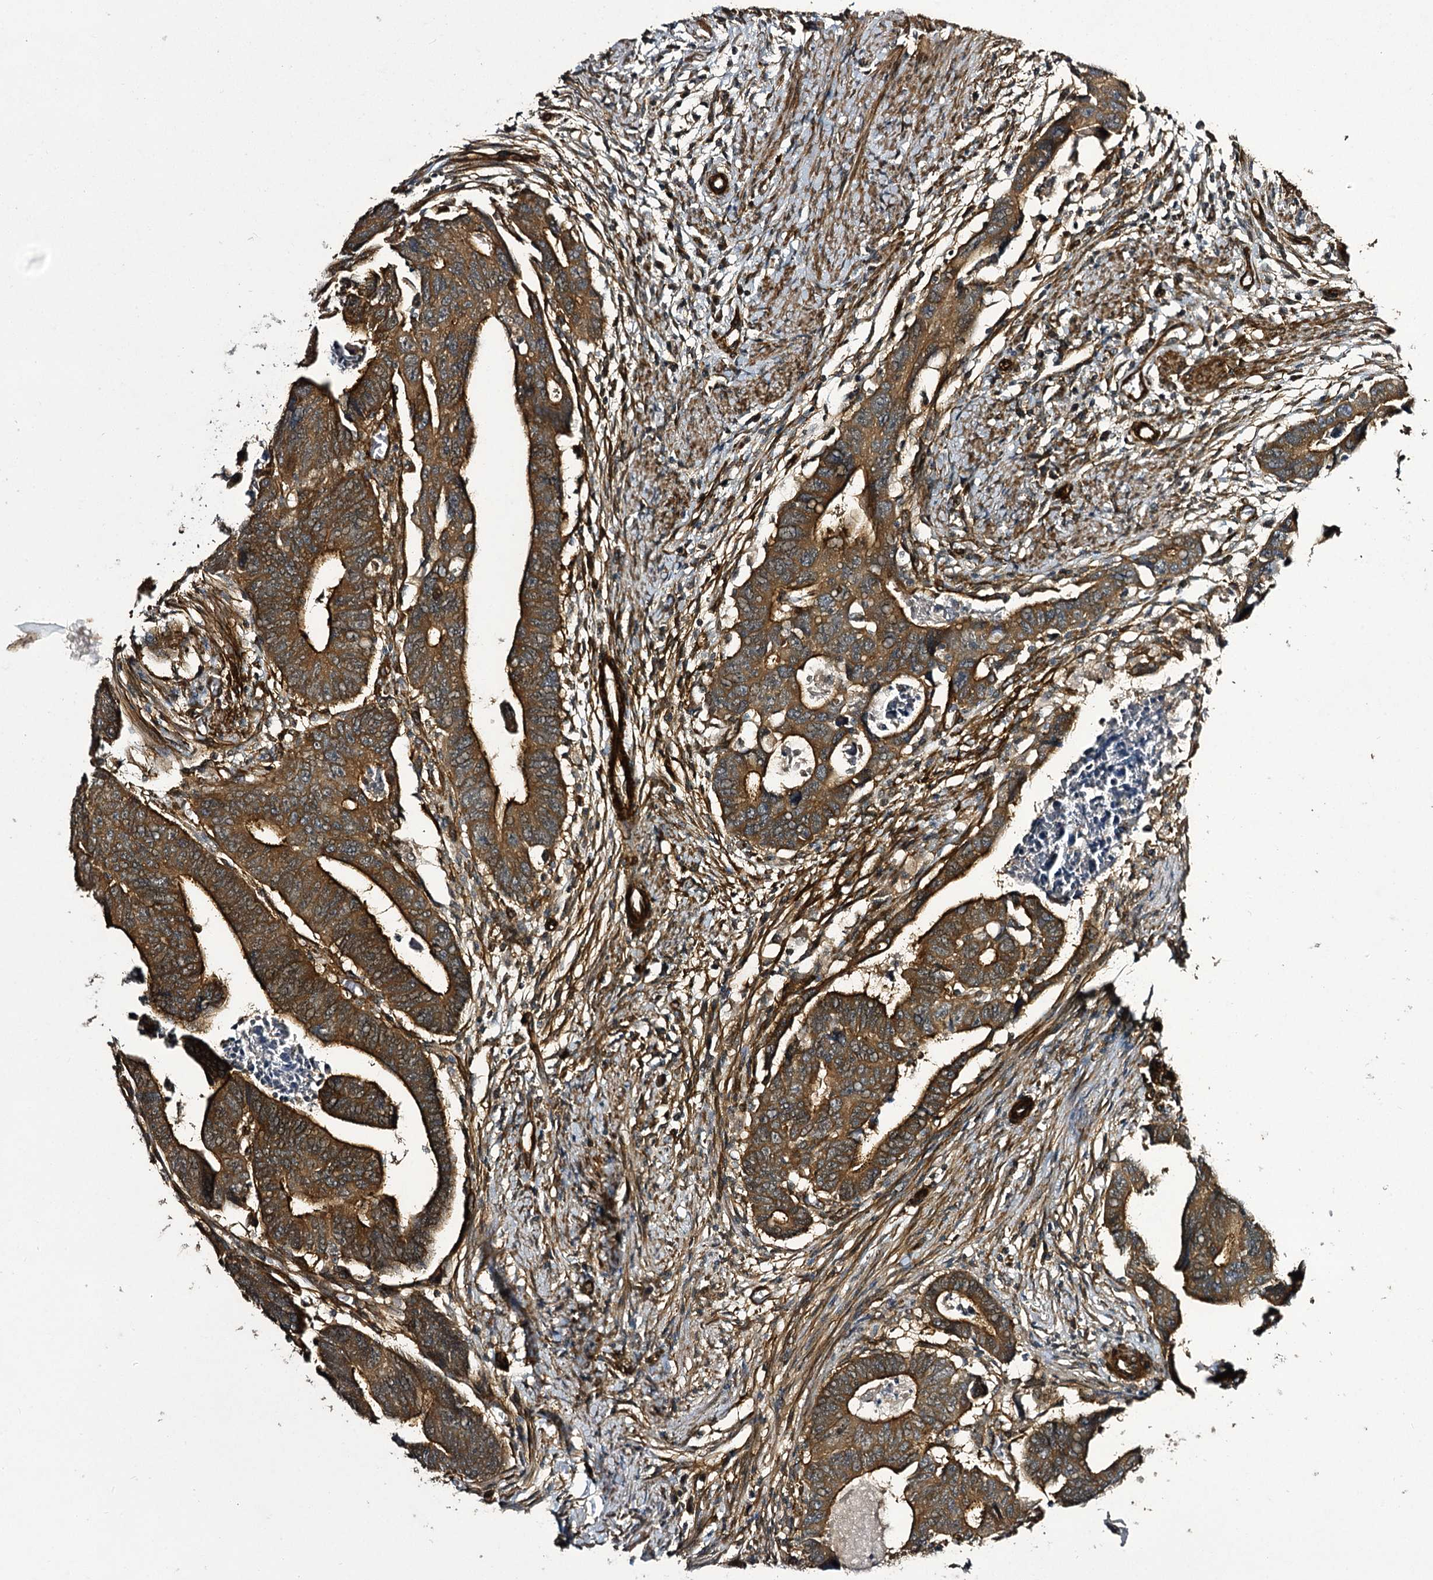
{"staining": {"intensity": "moderate", "quantity": ">75%", "location": "cytoplasmic/membranous"}, "tissue": "colorectal cancer", "cell_type": "Tumor cells", "image_type": "cancer", "snomed": [{"axis": "morphology", "description": "Adenocarcinoma, NOS"}, {"axis": "topography", "description": "Rectum"}], "caption": "This is an image of immunohistochemistry staining of adenocarcinoma (colorectal), which shows moderate staining in the cytoplasmic/membranous of tumor cells.", "gene": "MYO1C", "patient": {"sex": "female", "age": 65}}